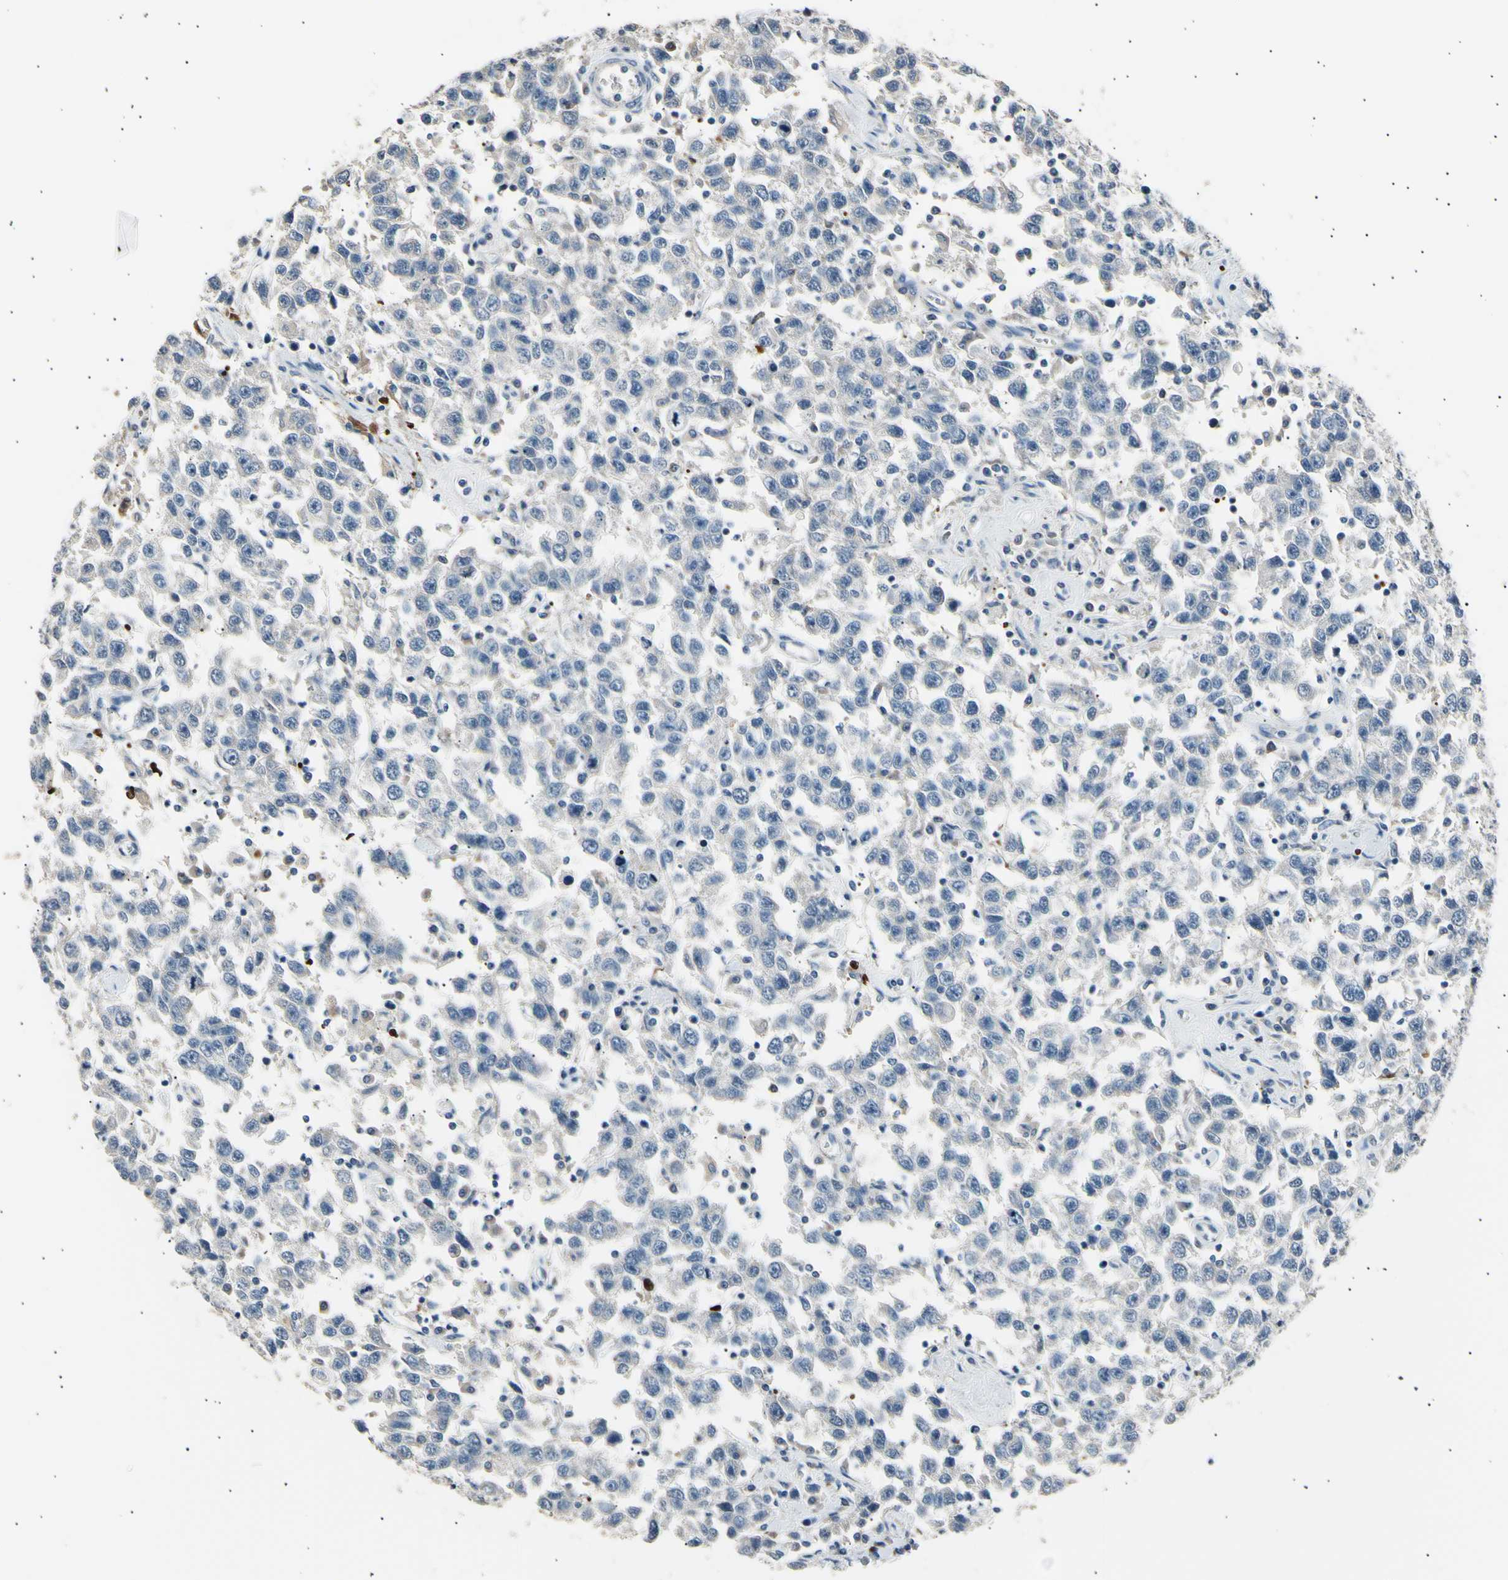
{"staining": {"intensity": "negative", "quantity": "none", "location": "none"}, "tissue": "testis cancer", "cell_type": "Tumor cells", "image_type": "cancer", "snomed": [{"axis": "morphology", "description": "Seminoma, NOS"}, {"axis": "topography", "description": "Testis"}], "caption": "IHC histopathology image of human seminoma (testis) stained for a protein (brown), which exhibits no positivity in tumor cells. (Brightfield microscopy of DAB (3,3'-diaminobenzidine) IHC at high magnification).", "gene": "LDLR", "patient": {"sex": "male", "age": 41}}